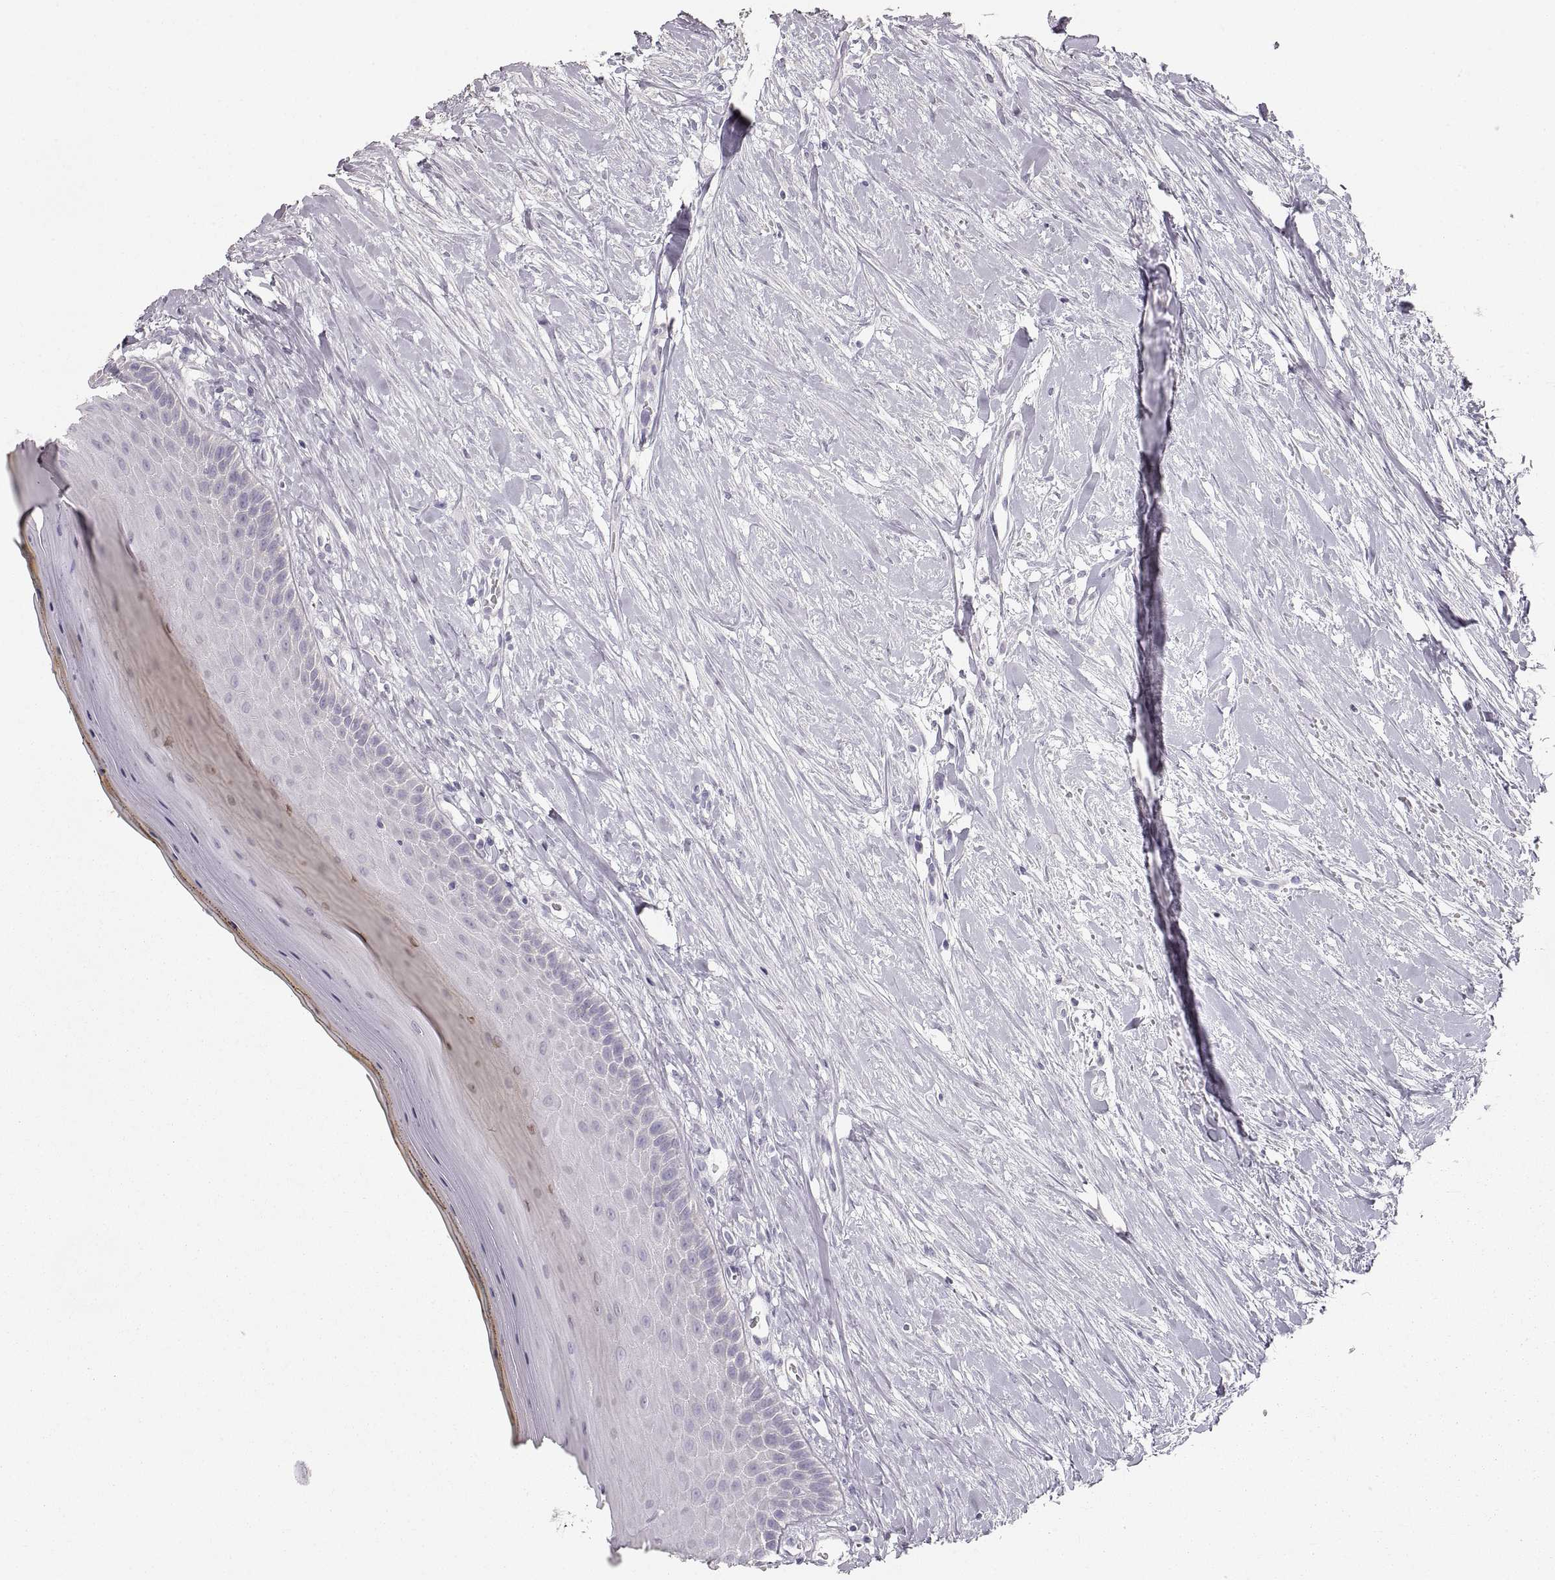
{"staining": {"intensity": "negative", "quantity": "none", "location": "none"}, "tissue": "oral mucosa", "cell_type": "Squamous epithelial cells", "image_type": "normal", "snomed": [{"axis": "morphology", "description": "Normal tissue, NOS"}, {"axis": "topography", "description": "Oral tissue"}], "caption": "The histopathology image displays no significant expression in squamous epithelial cells of oral mucosa.", "gene": "ZP3", "patient": {"sex": "female", "age": 43}}